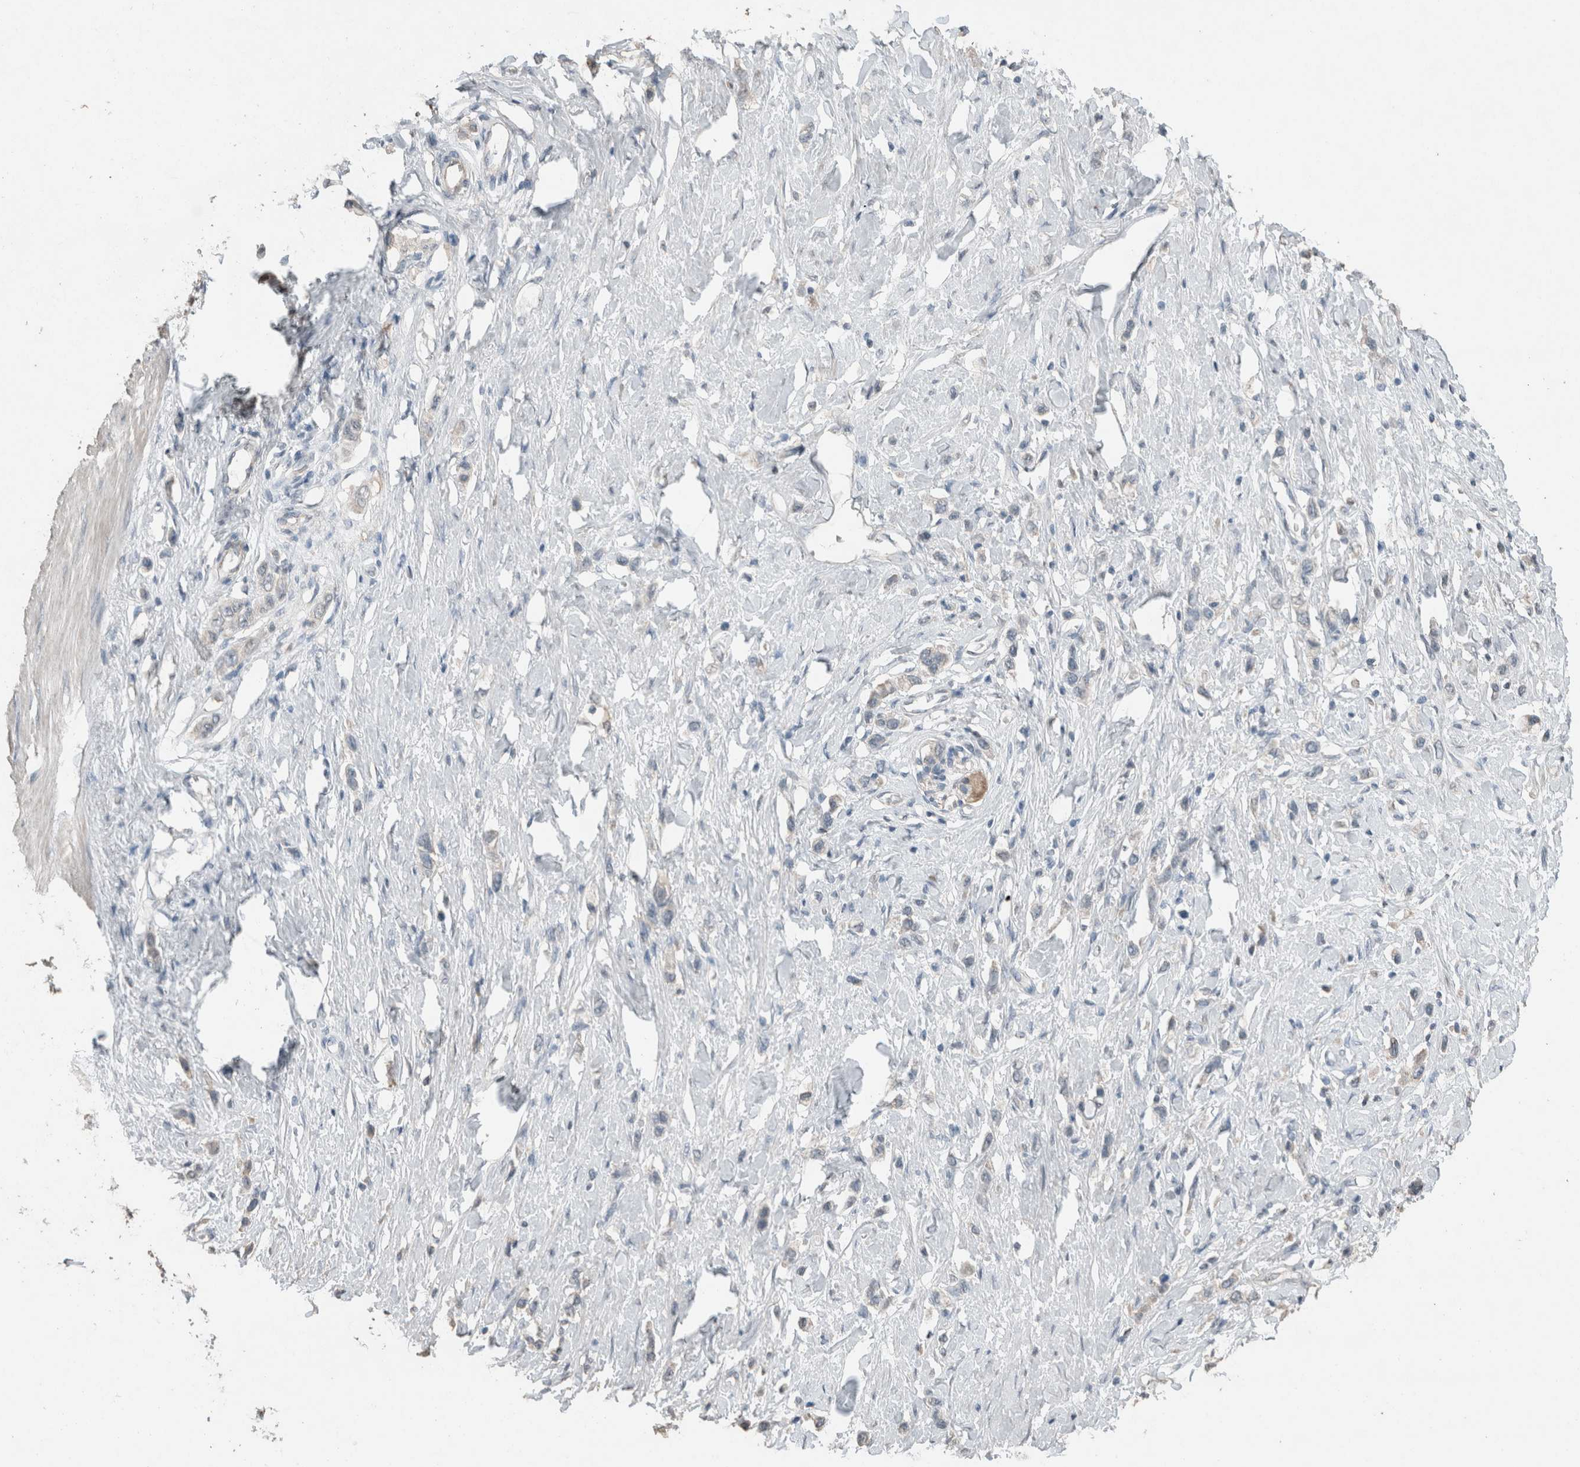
{"staining": {"intensity": "negative", "quantity": "none", "location": "none"}, "tissue": "stomach cancer", "cell_type": "Tumor cells", "image_type": "cancer", "snomed": [{"axis": "morphology", "description": "Adenocarcinoma, NOS"}, {"axis": "topography", "description": "Stomach"}], "caption": "Tumor cells show no significant staining in stomach cancer (adenocarcinoma).", "gene": "ACVR2B", "patient": {"sex": "female", "age": 65}}